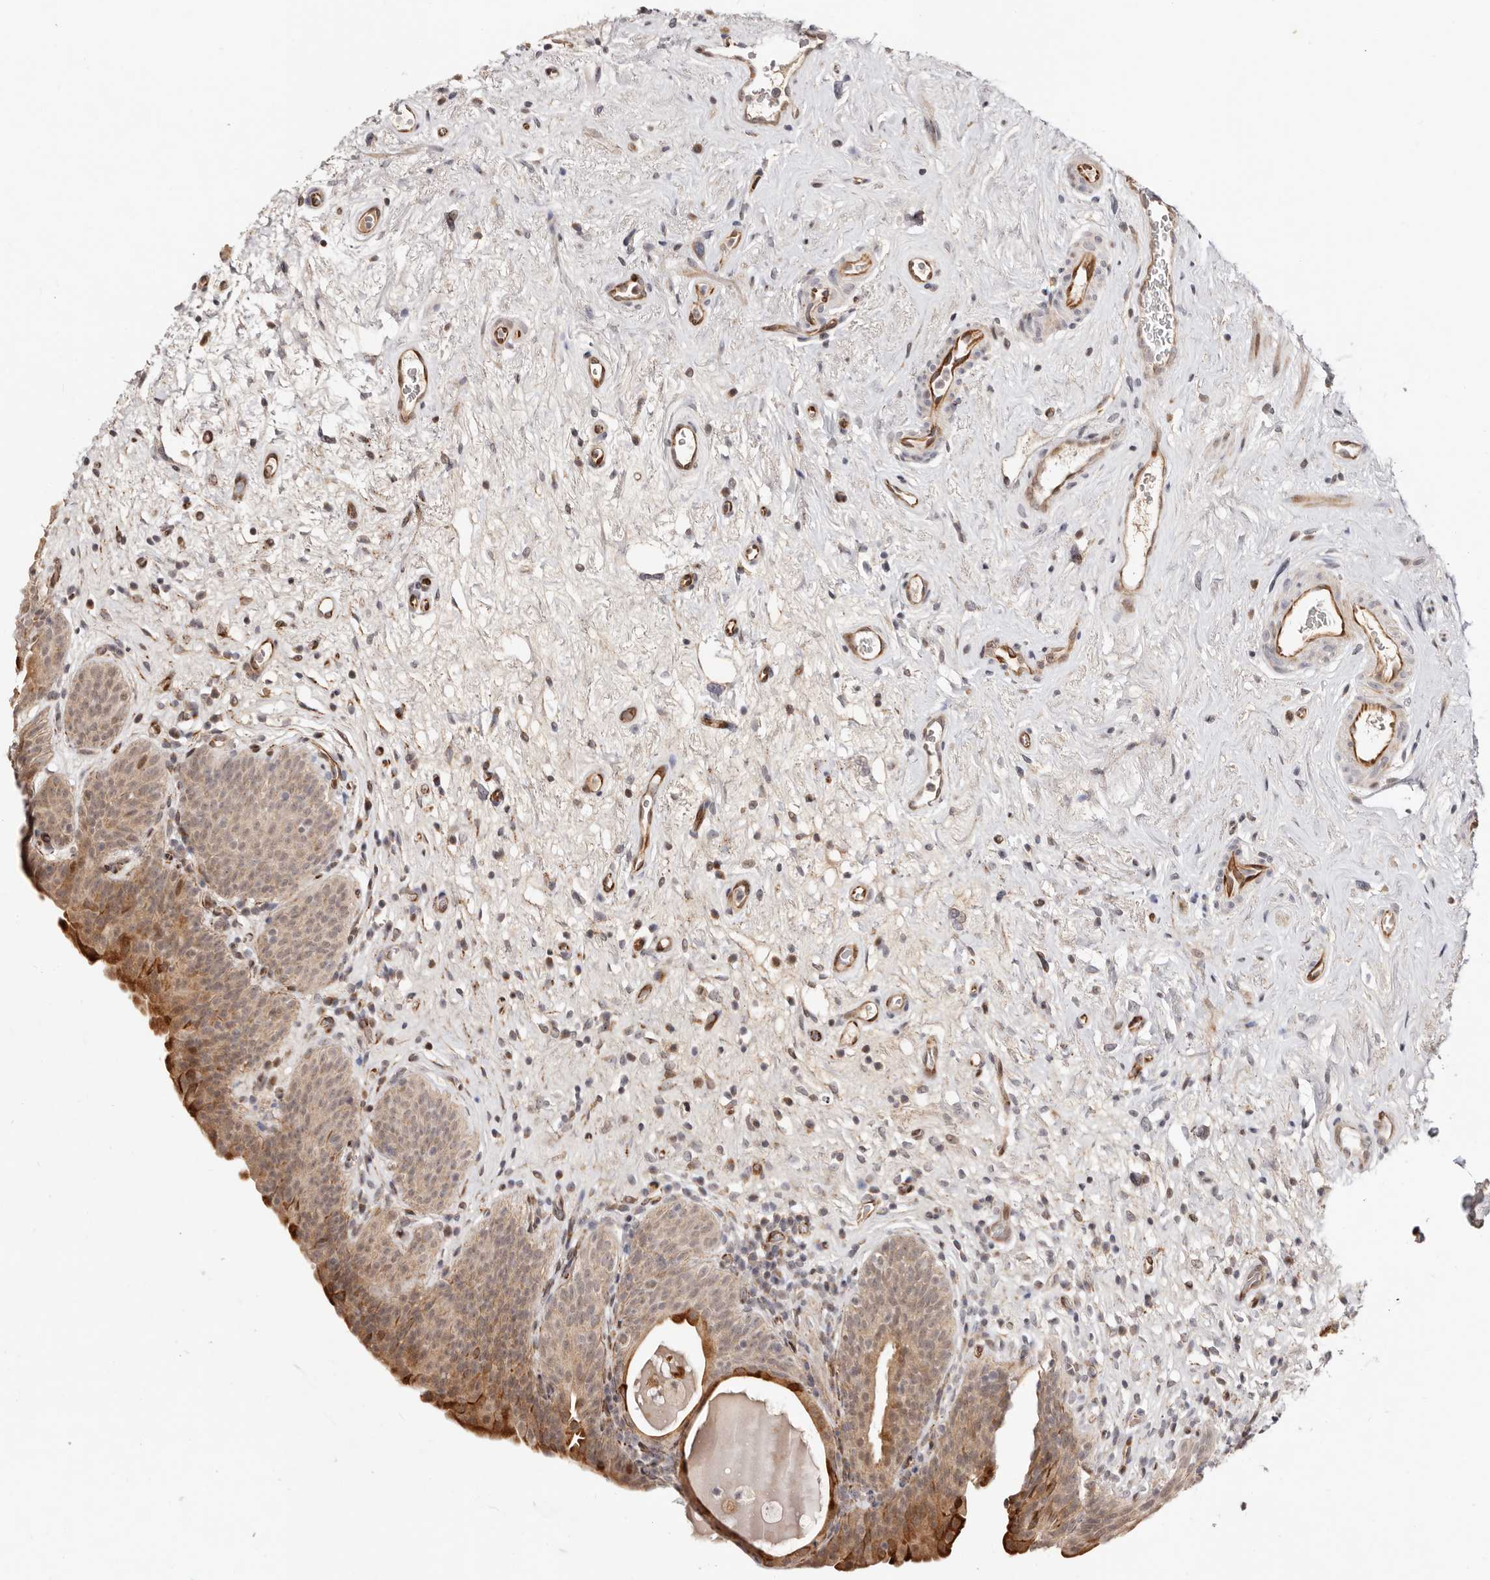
{"staining": {"intensity": "moderate", "quantity": ">75%", "location": "cytoplasmic/membranous"}, "tissue": "urinary bladder", "cell_type": "Urothelial cells", "image_type": "normal", "snomed": [{"axis": "morphology", "description": "Normal tissue, NOS"}, {"axis": "topography", "description": "Urinary bladder"}], "caption": "Urinary bladder was stained to show a protein in brown. There is medium levels of moderate cytoplasmic/membranous expression in about >75% of urothelial cells. The protein is stained brown, and the nuclei are stained in blue (DAB (3,3'-diaminobenzidine) IHC with brightfield microscopy, high magnification).", "gene": "BCL2L15", "patient": {"sex": "male", "age": 83}}